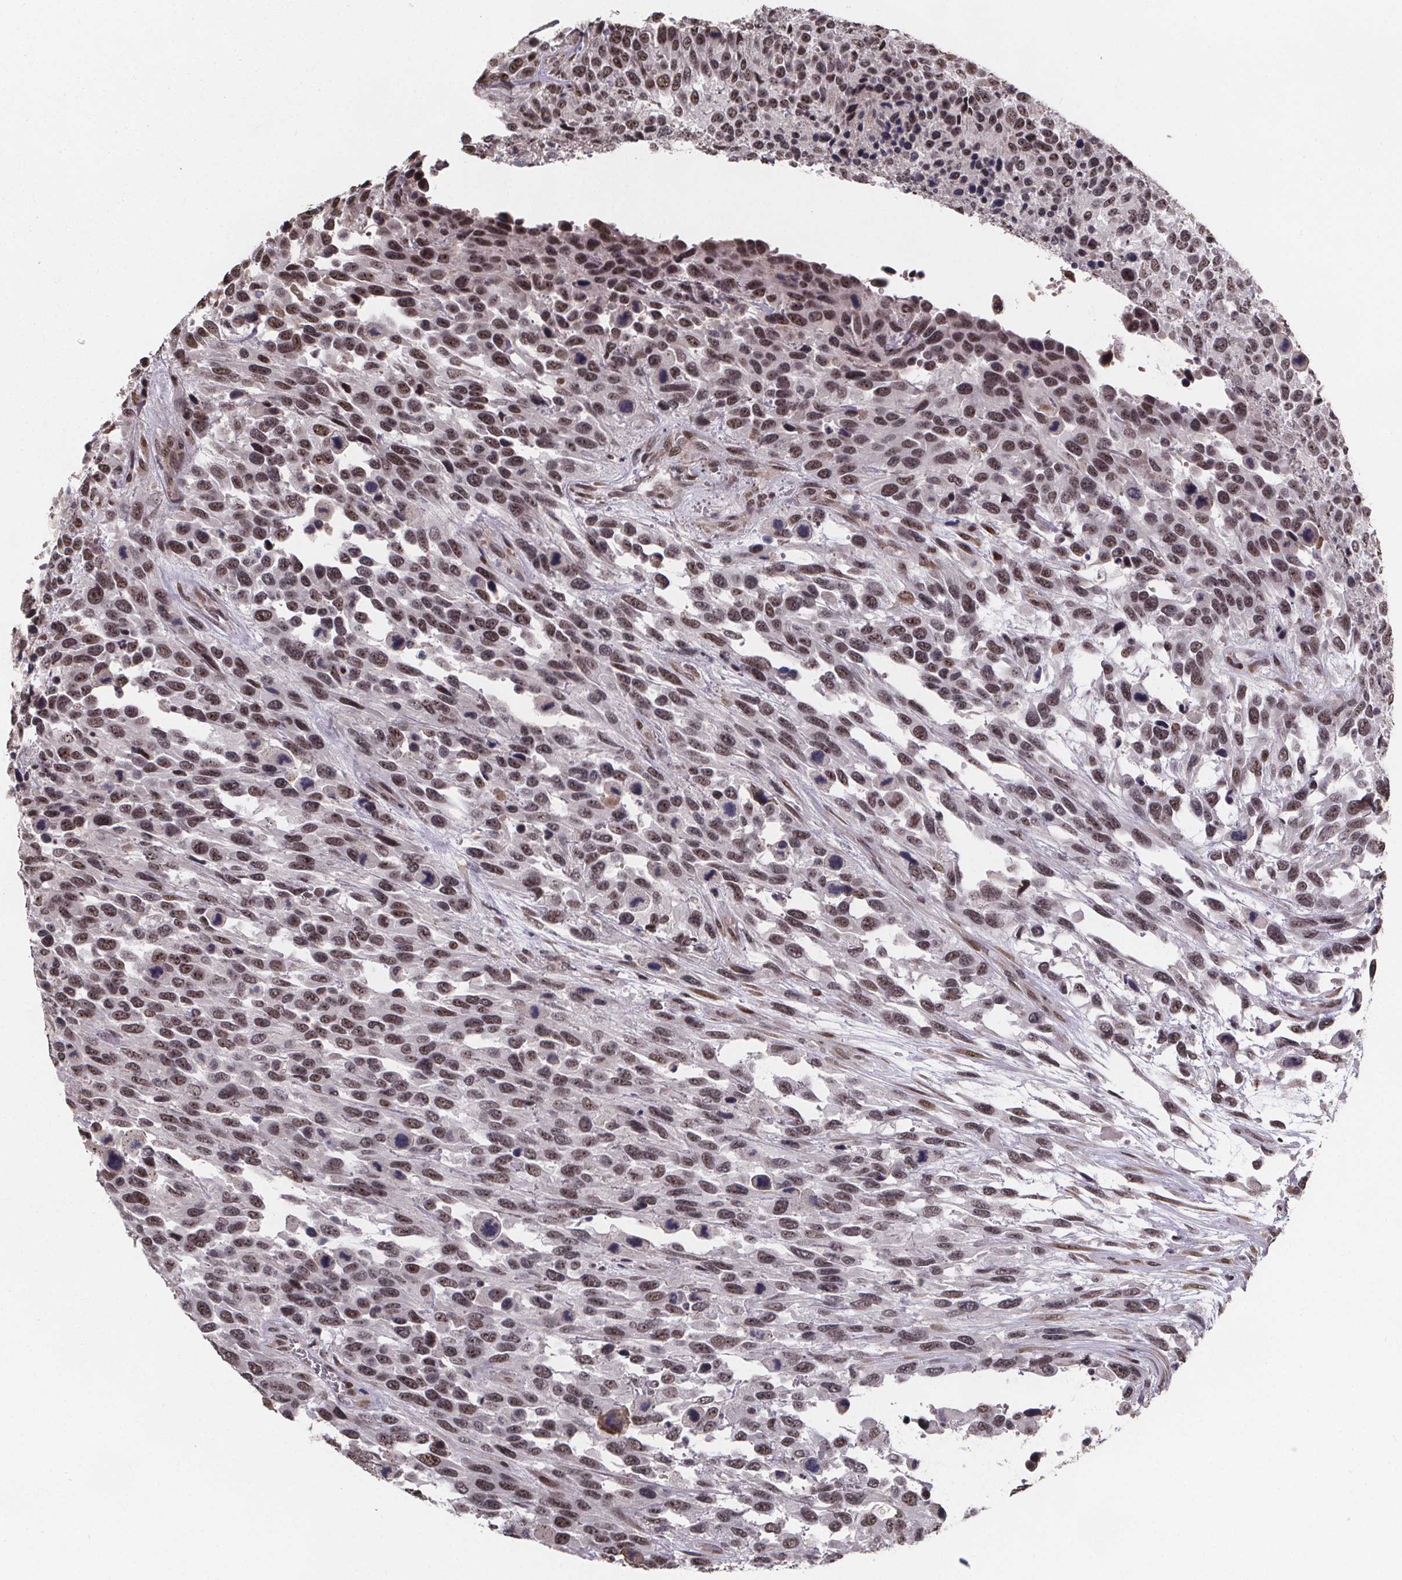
{"staining": {"intensity": "moderate", "quantity": ">75%", "location": "nuclear"}, "tissue": "urothelial cancer", "cell_type": "Tumor cells", "image_type": "cancer", "snomed": [{"axis": "morphology", "description": "Urothelial carcinoma, High grade"}, {"axis": "topography", "description": "Urinary bladder"}], "caption": "Immunohistochemical staining of human urothelial carcinoma (high-grade) displays medium levels of moderate nuclear positivity in about >75% of tumor cells. (IHC, brightfield microscopy, high magnification).", "gene": "U2SURP", "patient": {"sex": "female", "age": 70}}